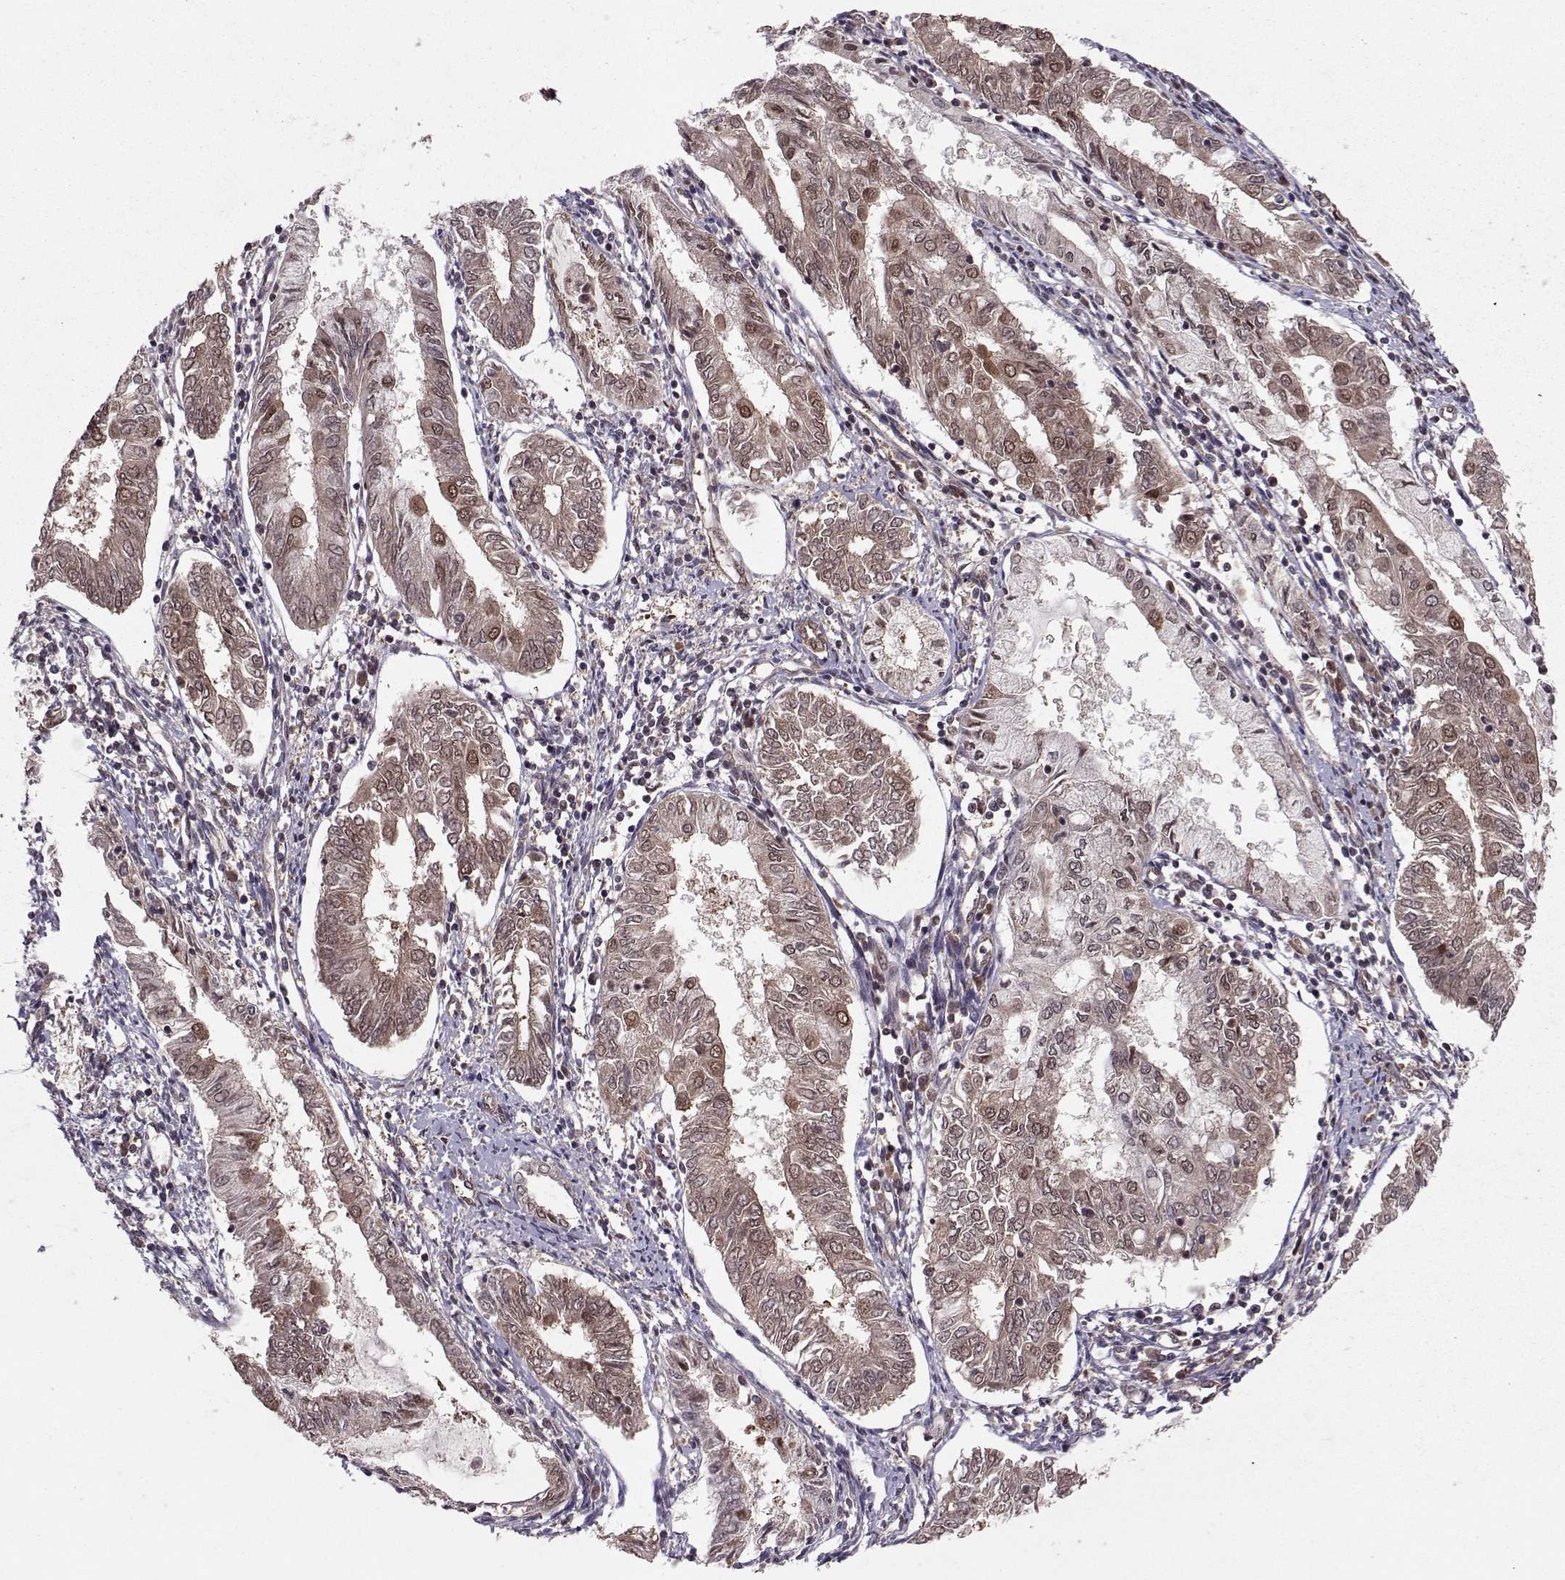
{"staining": {"intensity": "weak", "quantity": ">75%", "location": "cytoplasmic/membranous,nuclear"}, "tissue": "endometrial cancer", "cell_type": "Tumor cells", "image_type": "cancer", "snomed": [{"axis": "morphology", "description": "Adenocarcinoma, NOS"}, {"axis": "topography", "description": "Endometrium"}], "caption": "Weak cytoplasmic/membranous and nuclear expression for a protein is identified in about >75% of tumor cells of adenocarcinoma (endometrial) using immunohistochemistry (IHC).", "gene": "PPP2R2A", "patient": {"sex": "female", "age": 68}}